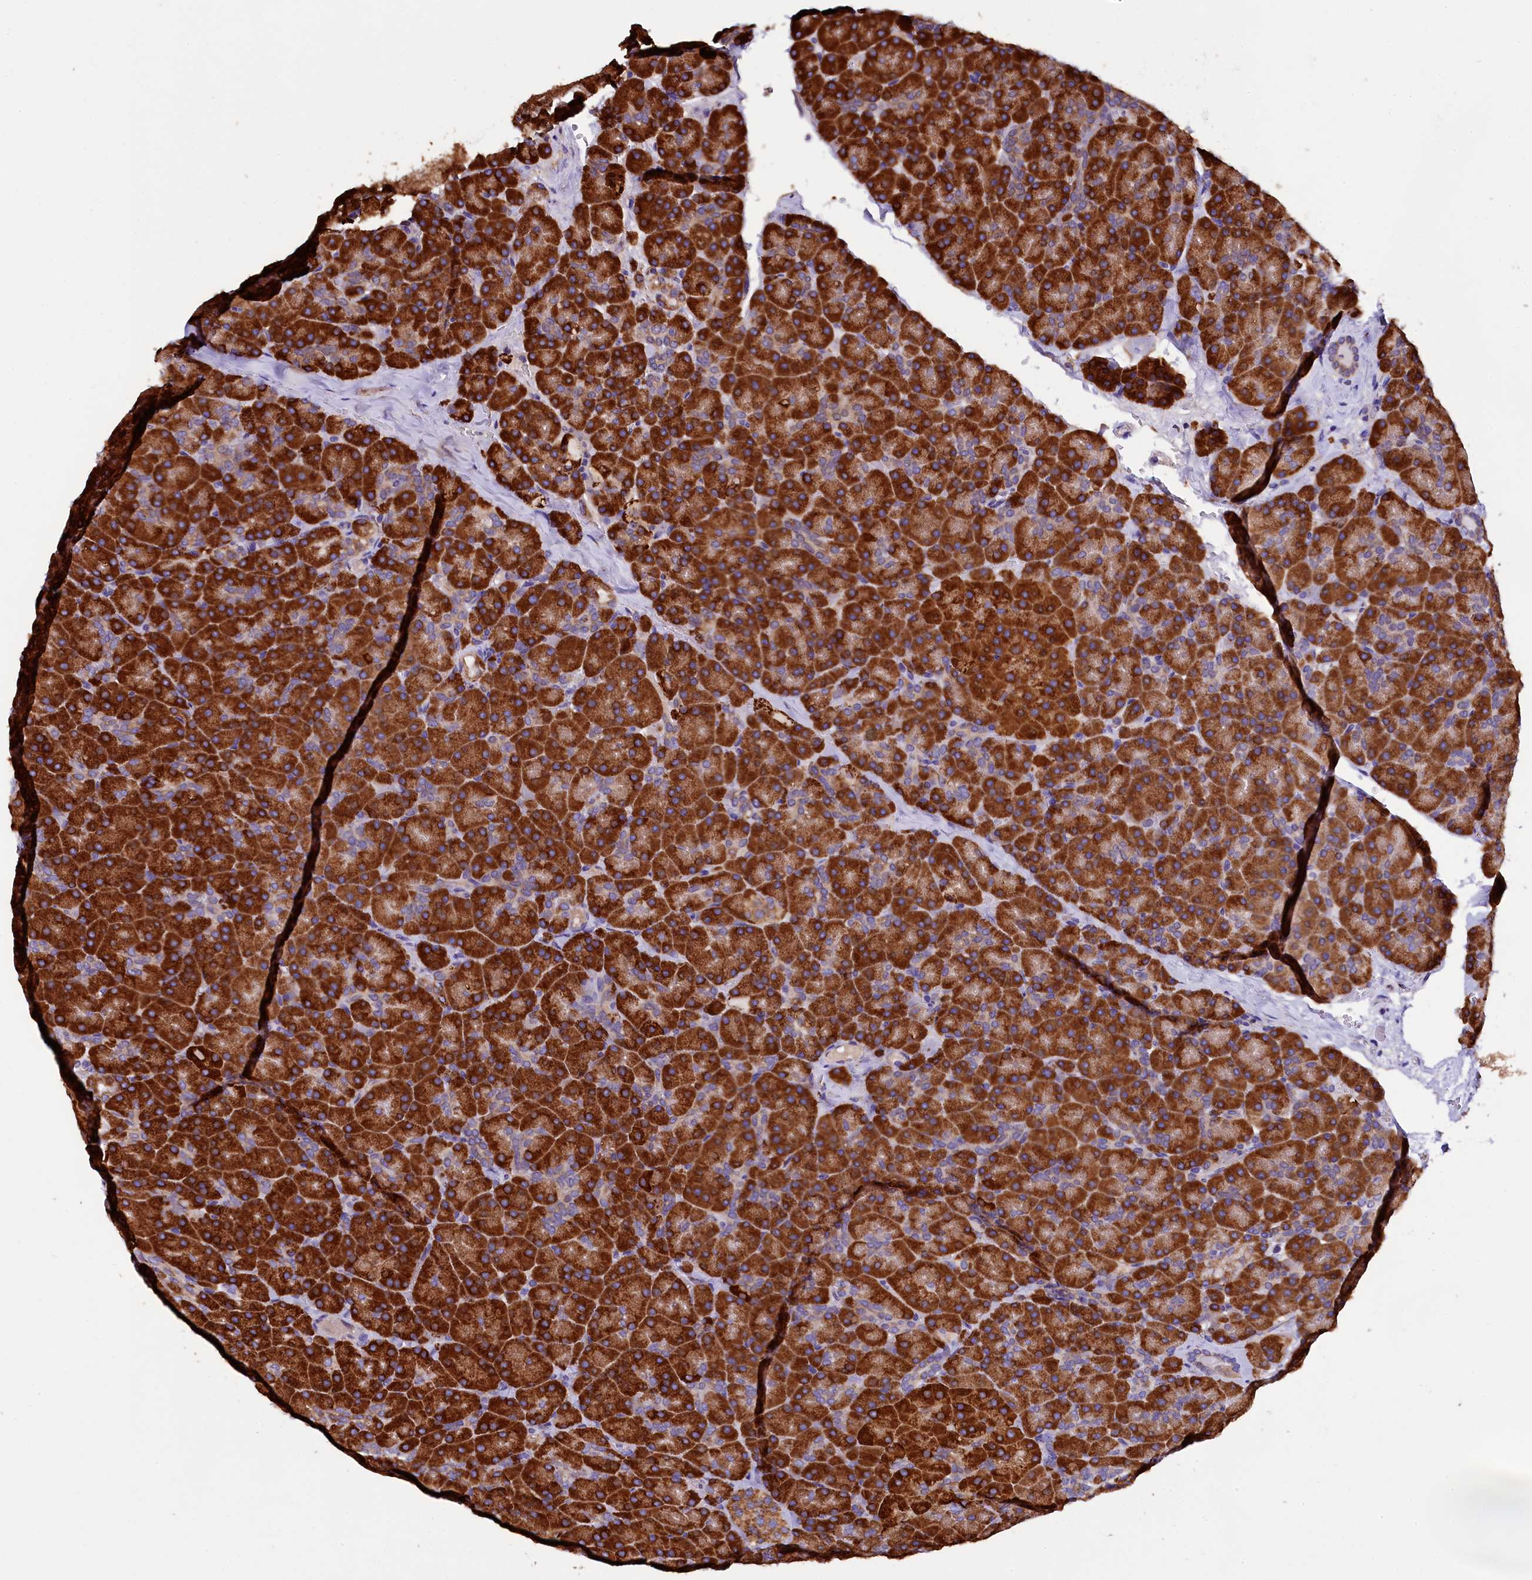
{"staining": {"intensity": "strong", "quantity": ">75%", "location": "cytoplasmic/membranous"}, "tissue": "pancreas", "cell_type": "Exocrine glandular cells", "image_type": "normal", "snomed": [{"axis": "morphology", "description": "Normal tissue, NOS"}, {"axis": "topography", "description": "Pancreas"}], "caption": "Immunohistochemistry (DAB) staining of benign pancreas shows strong cytoplasmic/membranous protein staining in approximately >75% of exocrine glandular cells.", "gene": "CAPS2", "patient": {"sex": "male", "age": 36}}